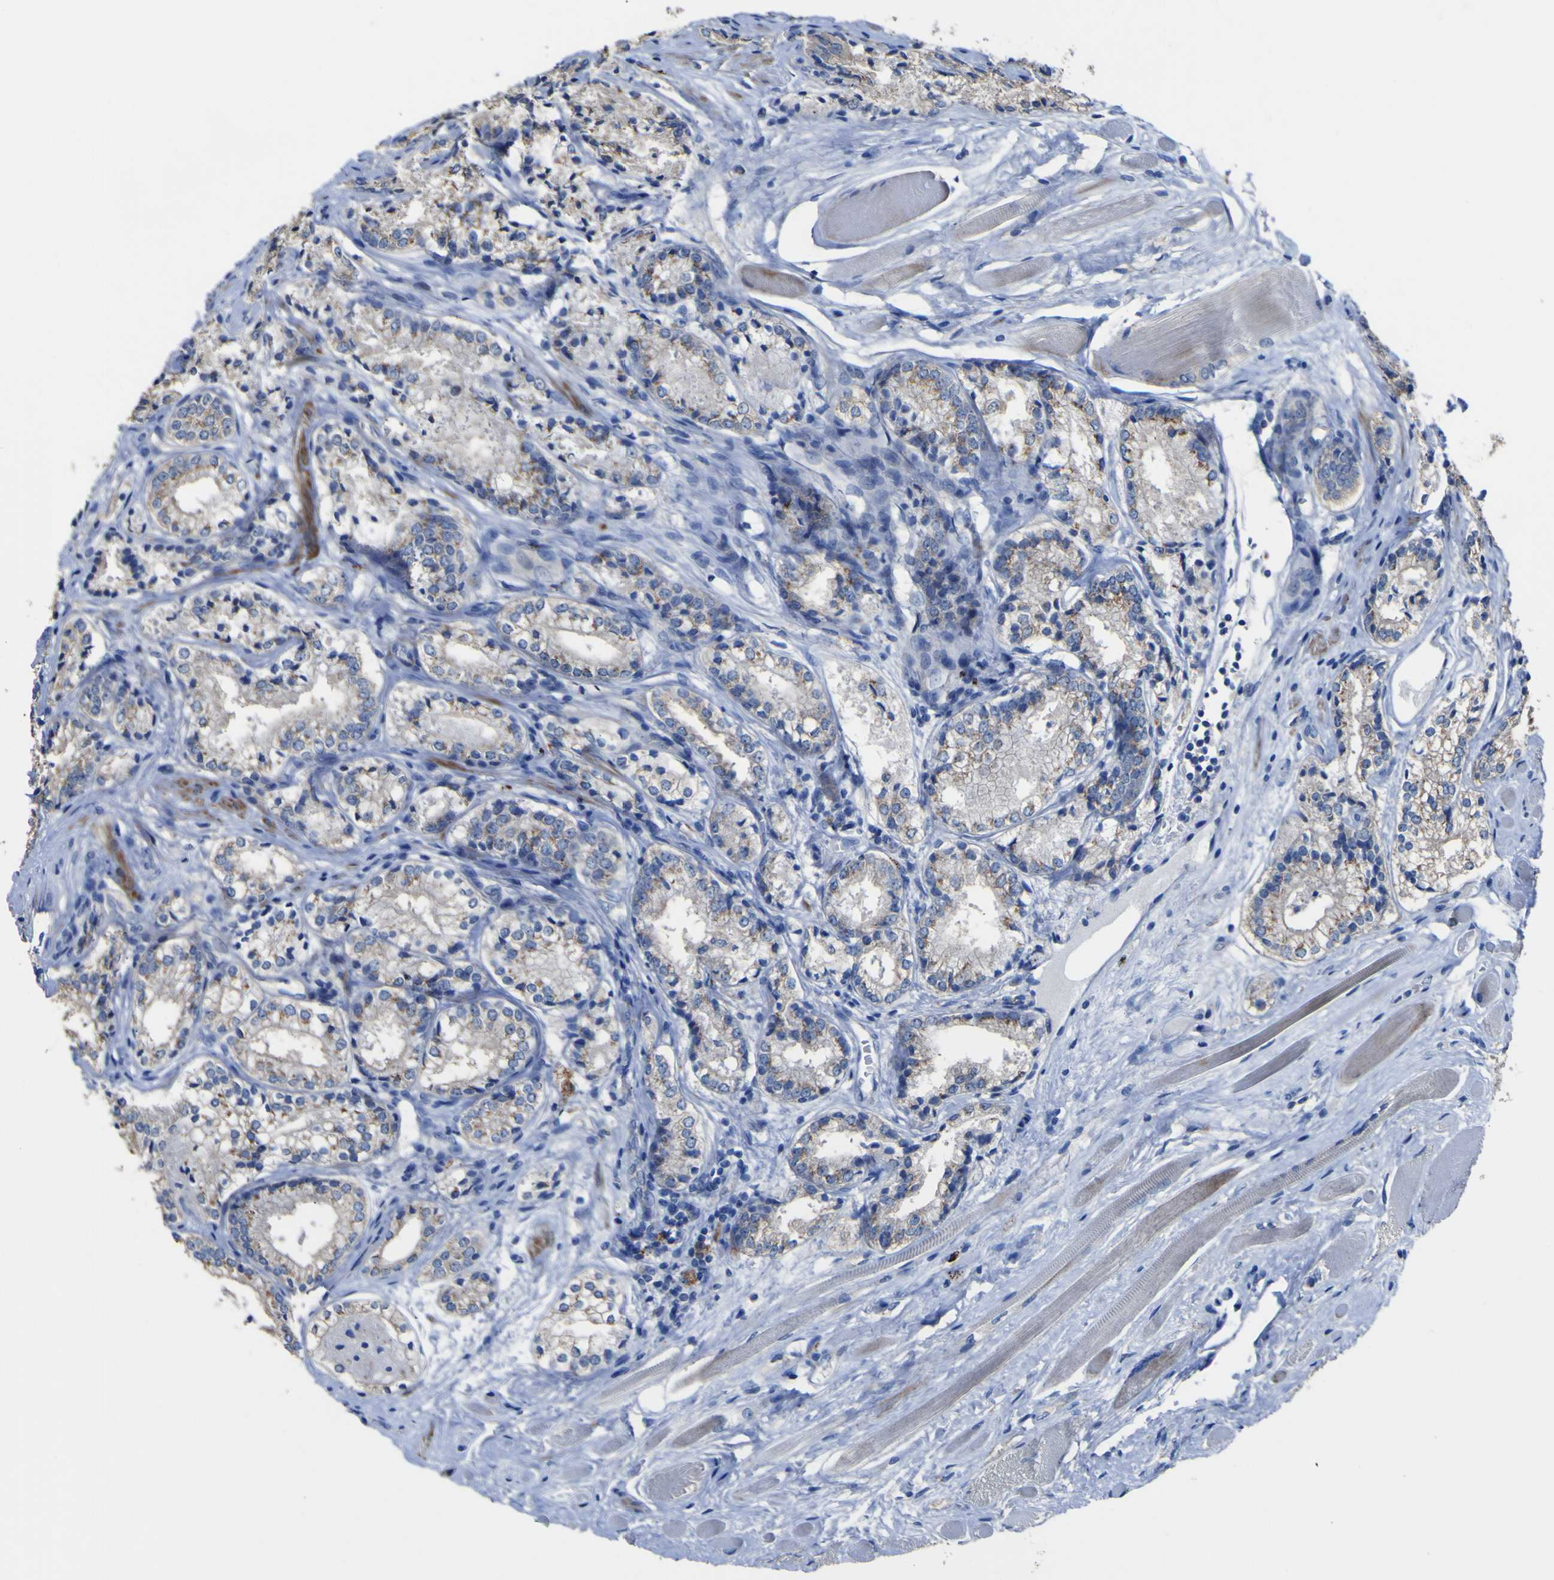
{"staining": {"intensity": "weak", "quantity": ">75%", "location": "cytoplasmic/membranous"}, "tissue": "prostate cancer", "cell_type": "Tumor cells", "image_type": "cancer", "snomed": [{"axis": "morphology", "description": "Adenocarcinoma, Low grade"}, {"axis": "topography", "description": "Prostate"}], "caption": "IHC photomicrograph of neoplastic tissue: human prostate cancer stained using immunohistochemistry shows low levels of weak protein expression localized specifically in the cytoplasmic/membranous of tumor cells, appearing as a cytoplasmic/membranous brown color.", "gene": "AGO4", "patient": {"sex": "male", "age": 60}}